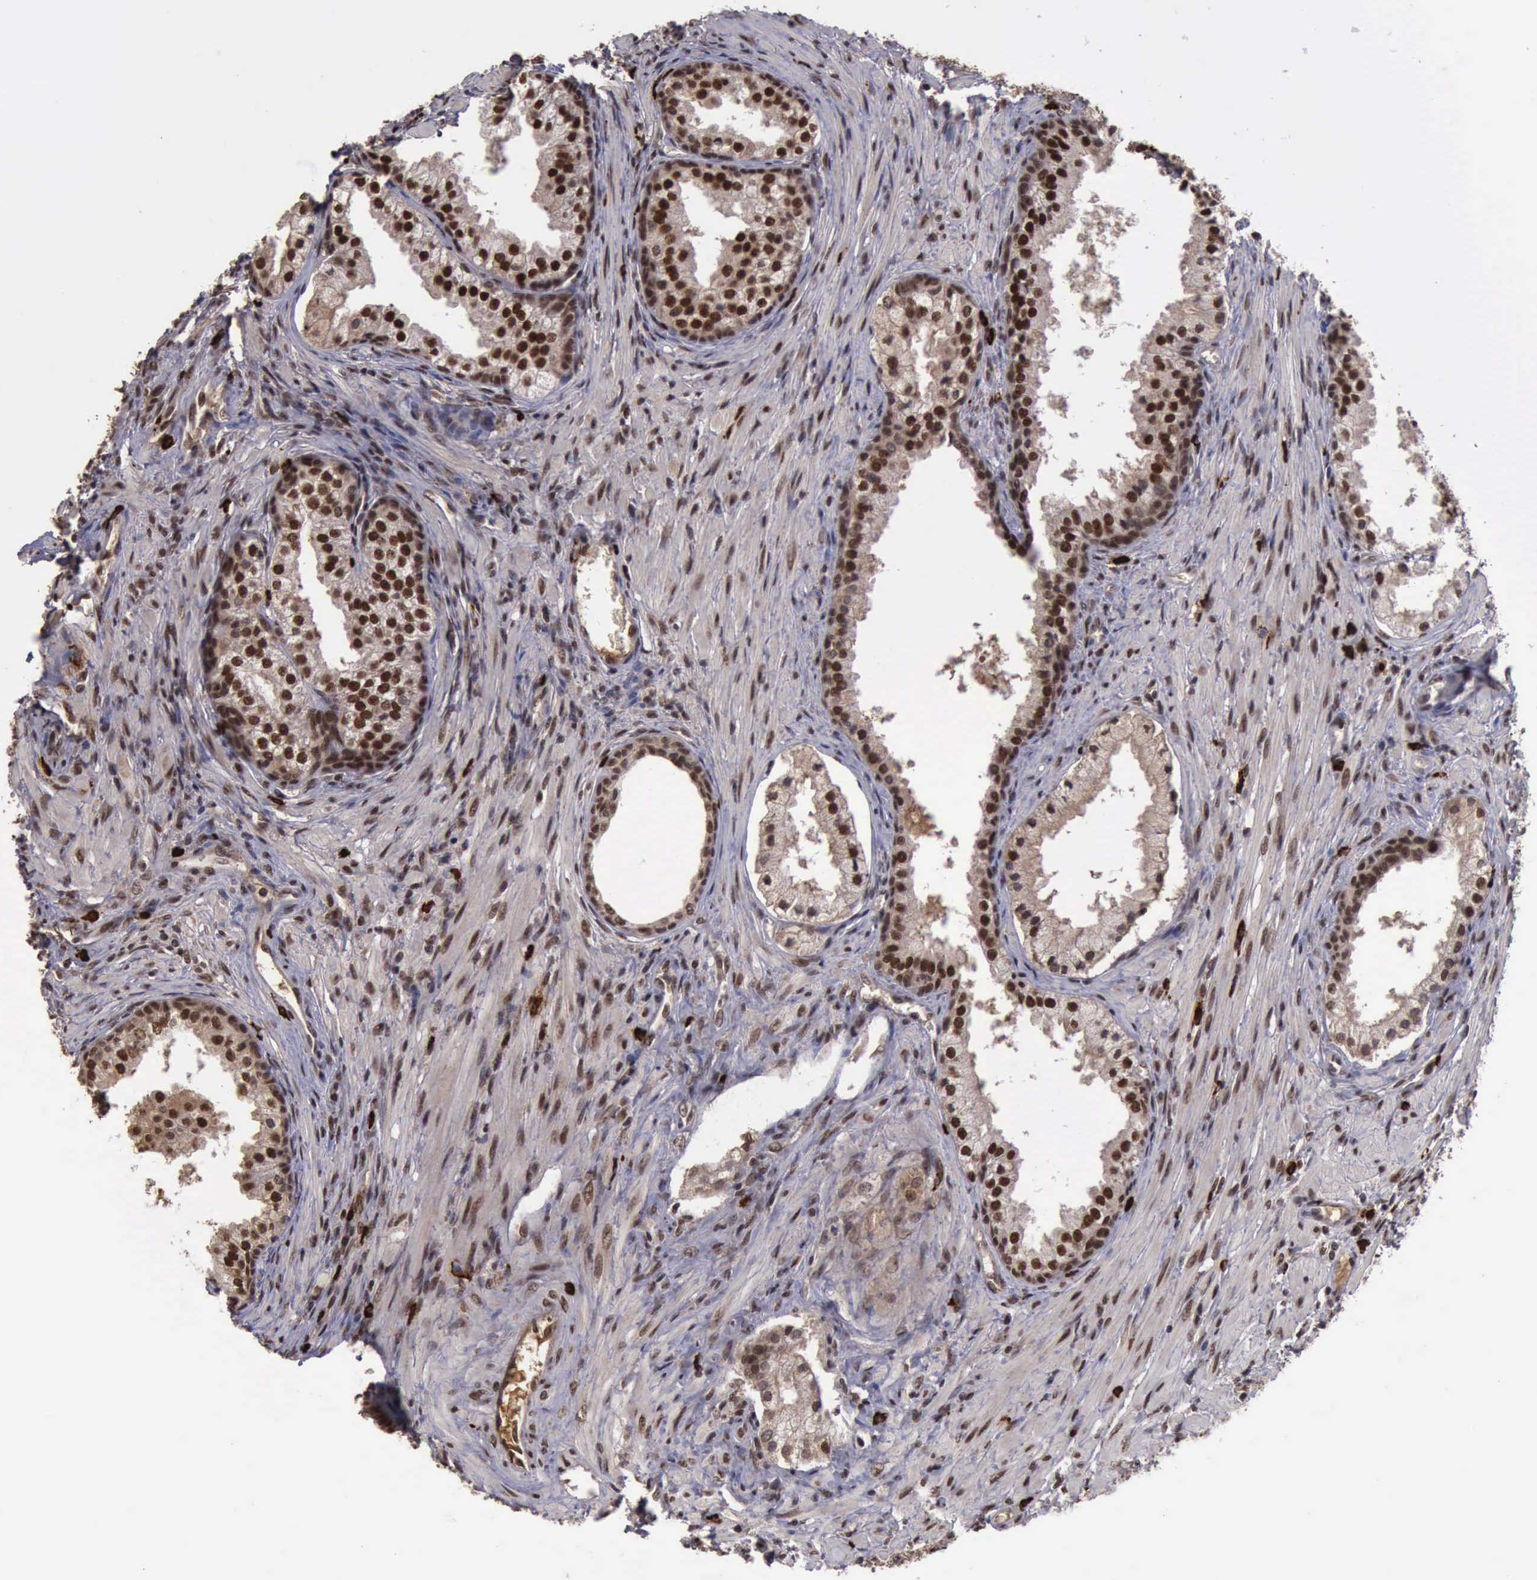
{"staining": {"intensity": "moderate", "quantity": ">75%", "location": "cytoplasmic/membranous,nuclear"}, "tissue": "prostate cancer", "cell_type": "Tumor cells", "image_type": "cancer", "snomed": [{"axis": "morphology", "description": "Adenocarcinoma, Medium grade"}, {"axis": "topography", "description": "Prostate"}], "caption": "IHC (DAB) staining of human prostate cancer exhibits moderate cytoplasmic/membranous and nuclear protein expression in about >75% of tumor cells.", "gene": "TRMT2A", "patient": {"sex": "male", "age": 70}}